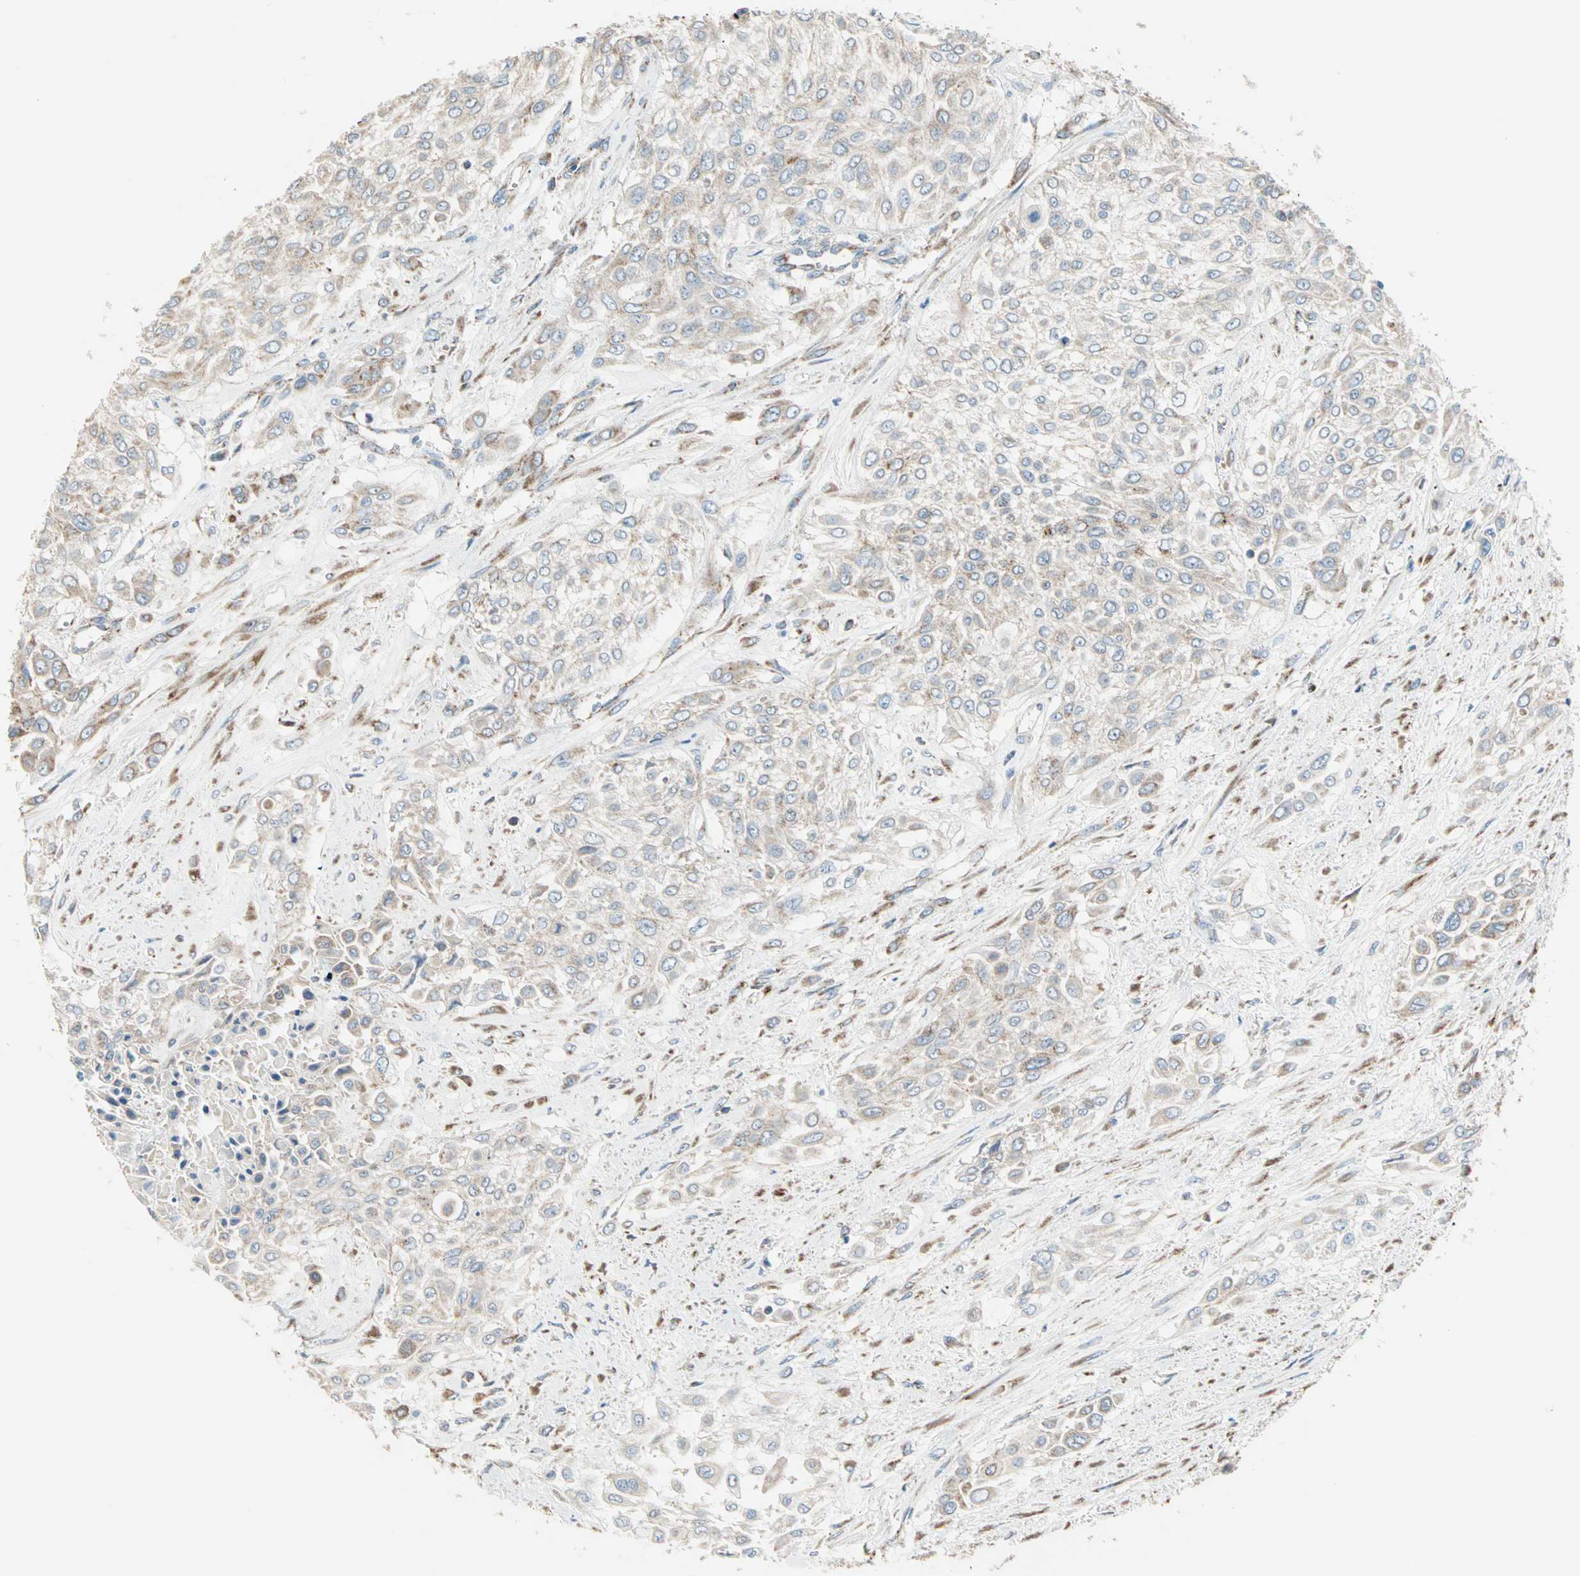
{"staining": {"intensity": "weak", "quantity": ">75%", "location": "cytoplasmic/membranous"}, "tissue": "urothelial cancer", "cell_type": "Tumor cells", "image_type": "cancer", "snomed": [{"axis": "morphology", "description": "Urothelial carcinoma, High grade"}, {"axis": "topography", "description": "Urinary bladder"}], "caption": "About >75% of tumor cells in high-grade urothelial carcinoma demonstrate weak cytoplasmic/membranous protein positivity as visualized by brown immunohistochemical staining.", "gene": "TST", "patient": {"sex": "male", "age": 57}}